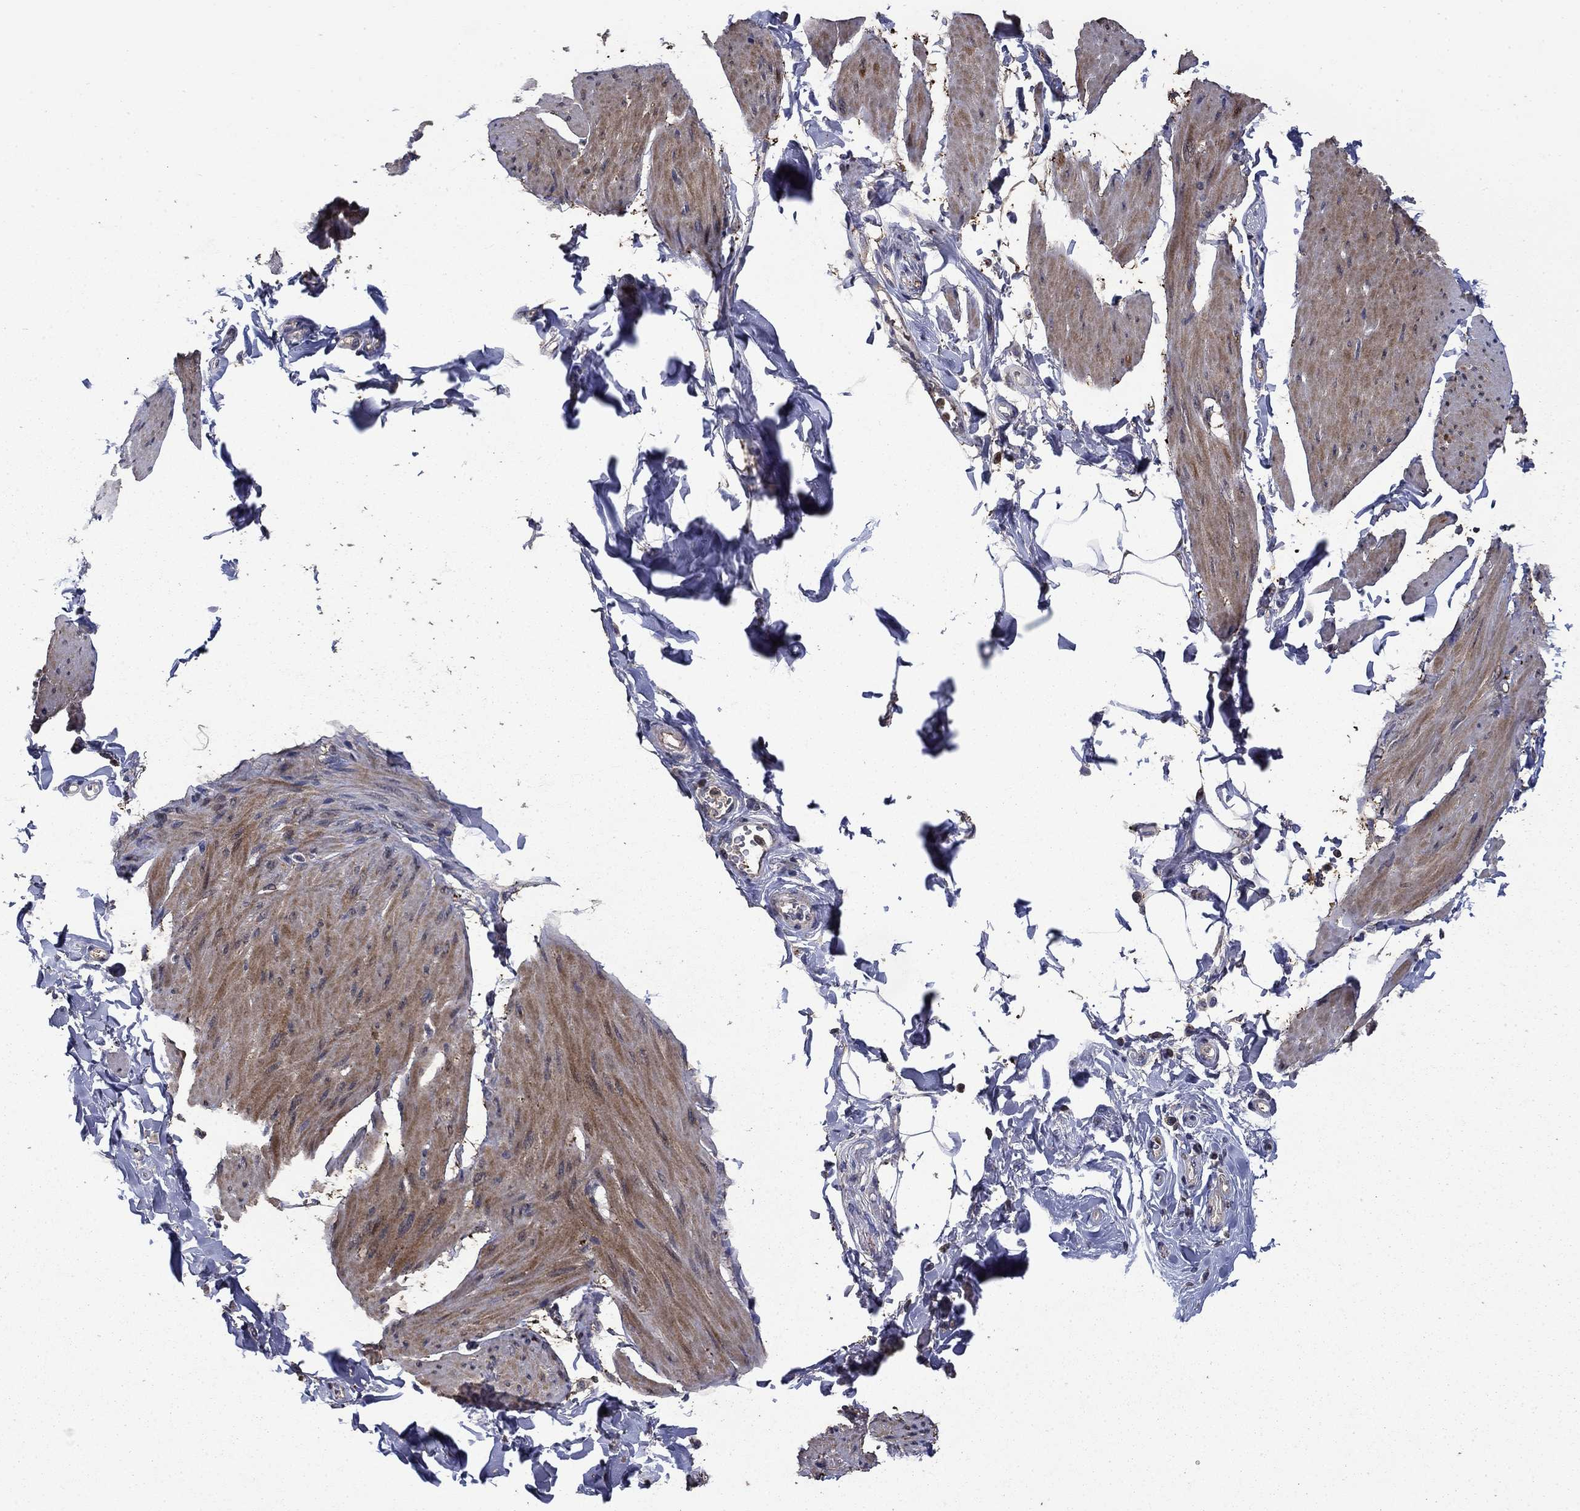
{"staining": {"intensity": "moderate", "quantity": "<25%", "location": "cytoplasmic/membranous"}, "tissue": "smooth muscle", "cell_type": "Smooth muscle cells", "image_type": "normal", "snomed": [{"axis": "morphology", "description": "Normal tissue, NOS"}, {"axis": "topography", "description": "Adipose tissue"}, {"axis": "topography", "description": "Smooth muscle"}, {"axis": "topography", "description": "Peripheral nerve tissue"}], "caption": "IHC of benign smooth muscle shows low levels of moderate cytoplasmic/membranous positivity in approximately <25% of smooth muscle cells.", "gene": "DVL1", "patient": {"sex": "male", "age": 83}}